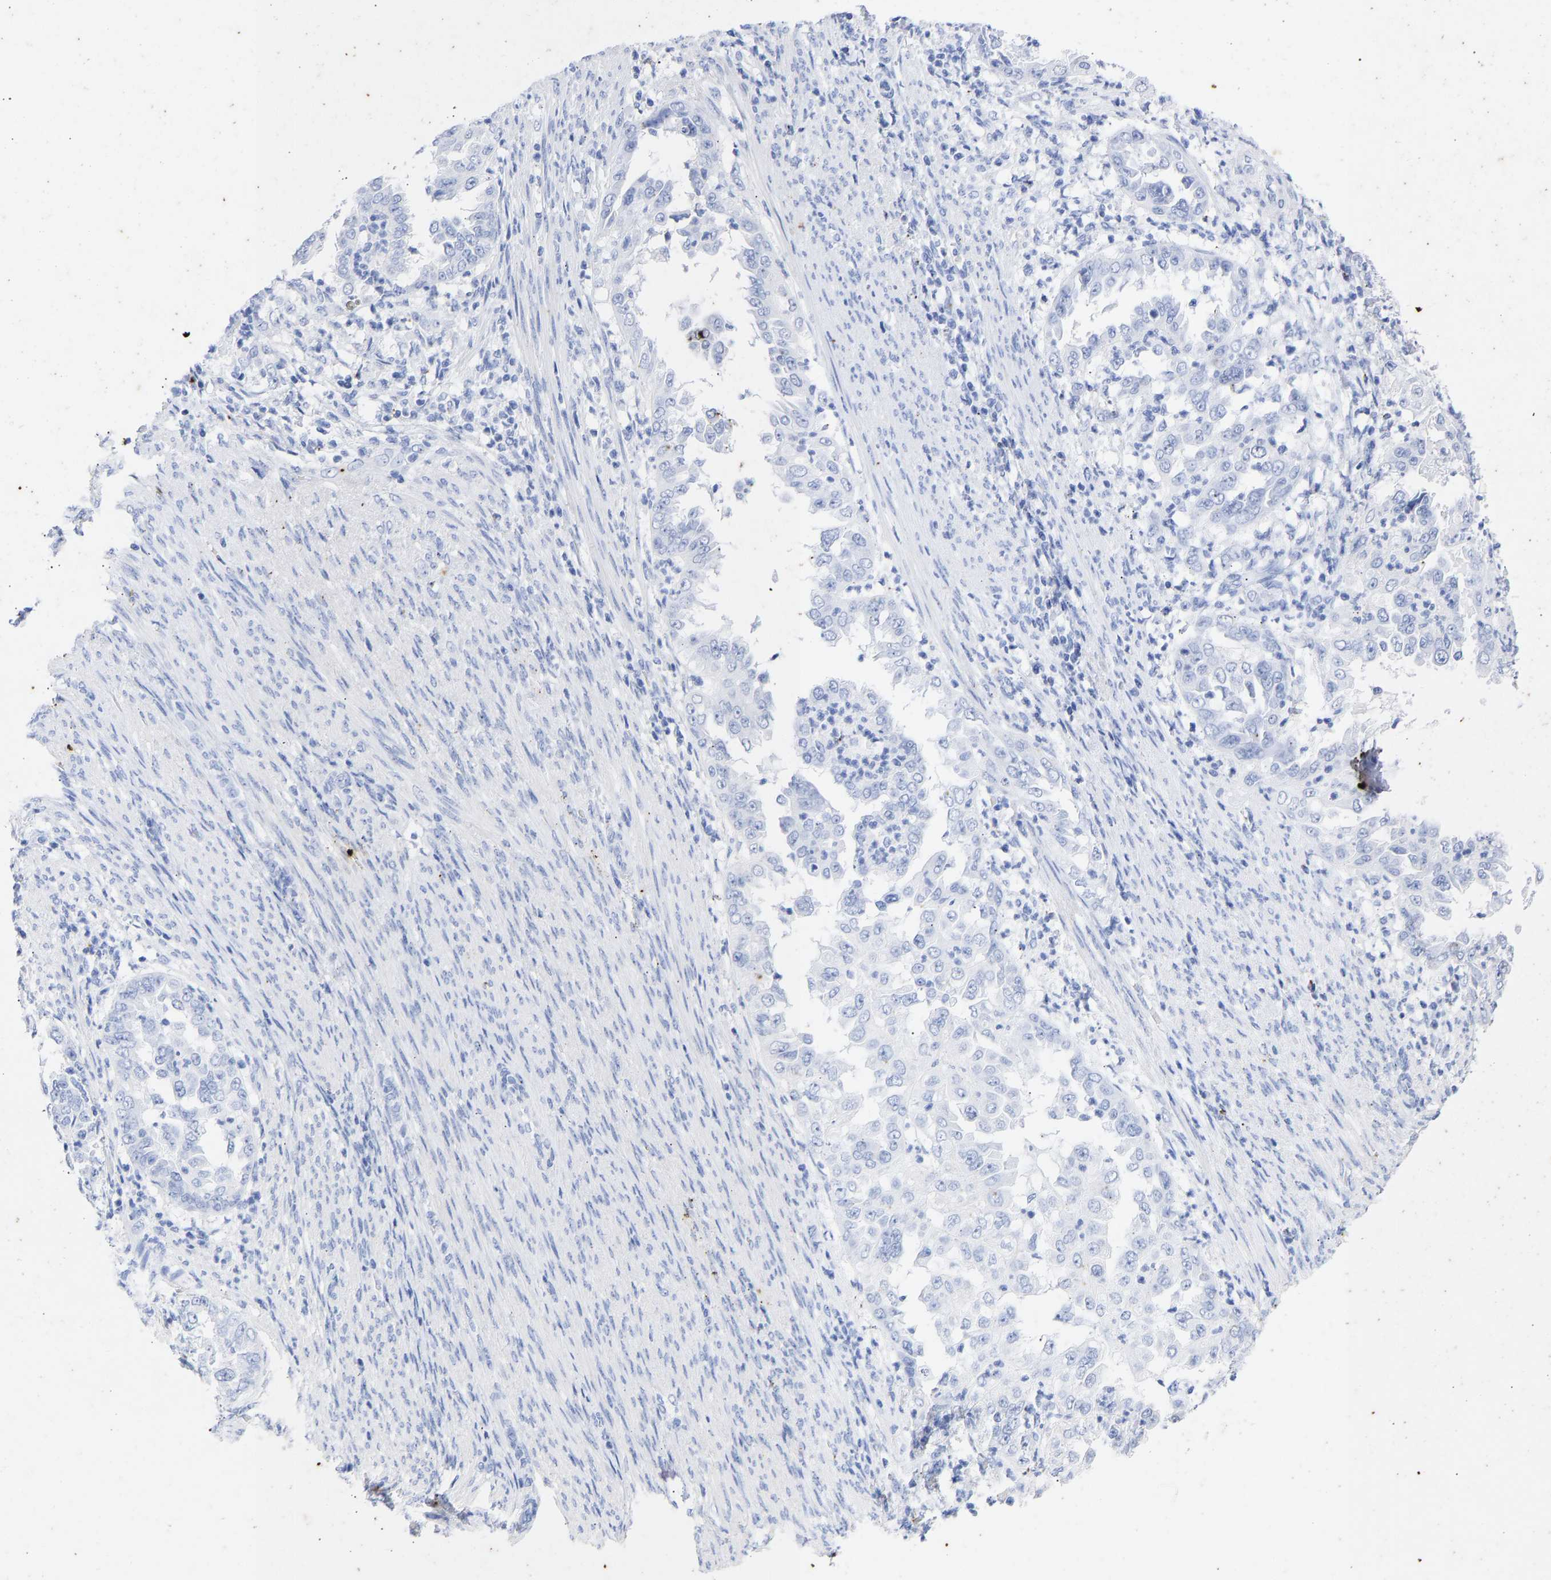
{"staining": {"intensity": "negative", "quantity": "none", "location": "none"}, "tissue": "endometrial cancer", "cell_type": "Tumor cells", "image_type": "cancer", "snomed": [{"axis": "morphology", "description": "Adenocarcinoma, NOS"}, {"axis": "topography", "description": "Endometrium"}], "caption": "Immunohistochemical staining of human endometrial cancer displays no significant staining in tumor cells.", "gene": "KRT1", "patient": {"sex": "female", "age": 85}}